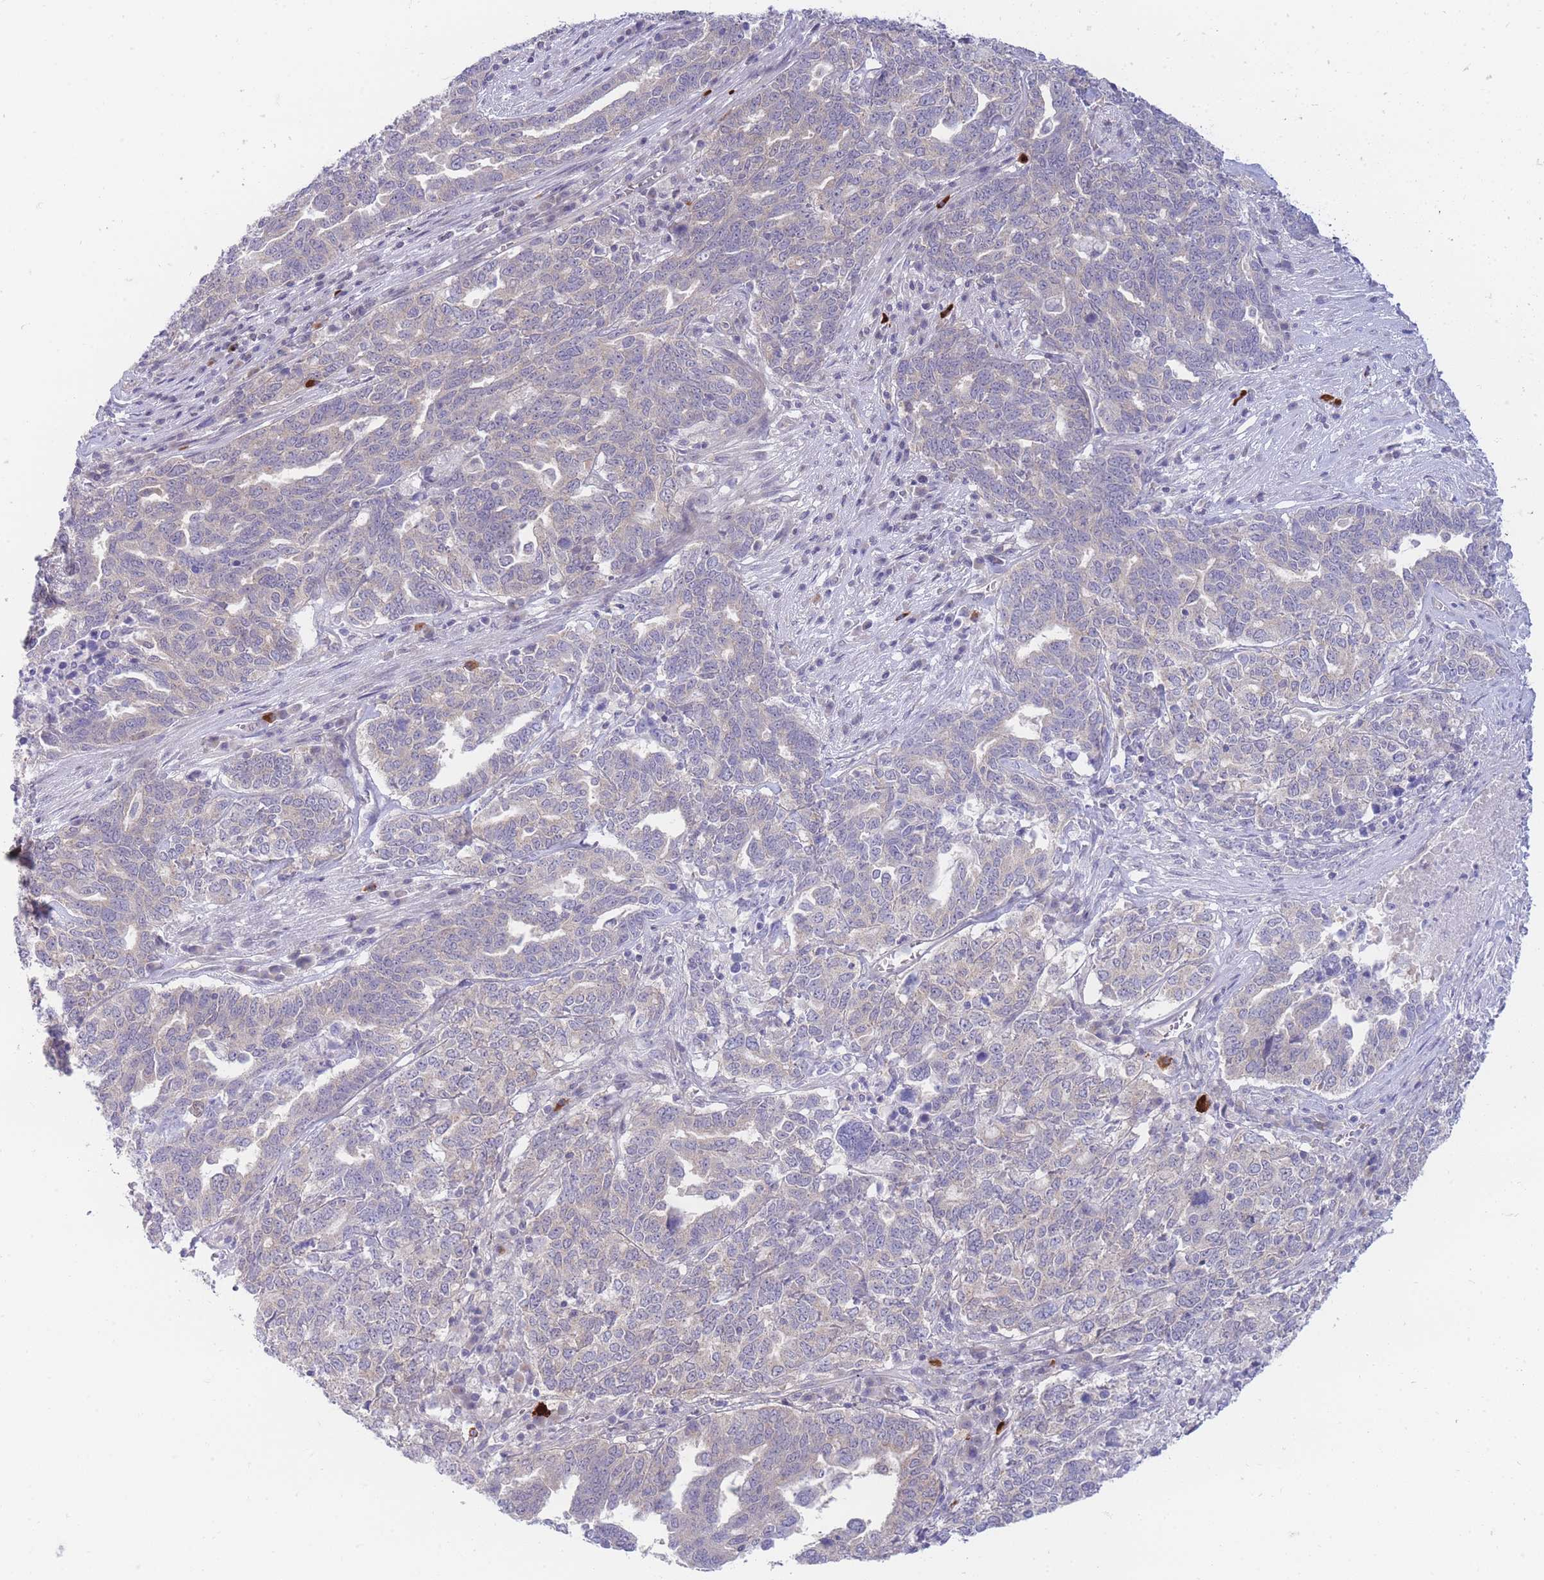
{"staining": {"intensity": "negative", "quantity": "none", "location": "none"}, "tissue": "ovarian cancer", "cell_type": "Tumor cells", "image_type": "cancer", "snomed": [{"axis": "morphology", "description": "Carcinoma, endometroid"}, {"axis": "topography", "description": "Ovary"}], "caption": "A micrograph of human ovarian endometroid carcinoma is negative for staining in tumor cells.", "gene": "SUGT1", "patient": {"sex": "female", "age": 62}}